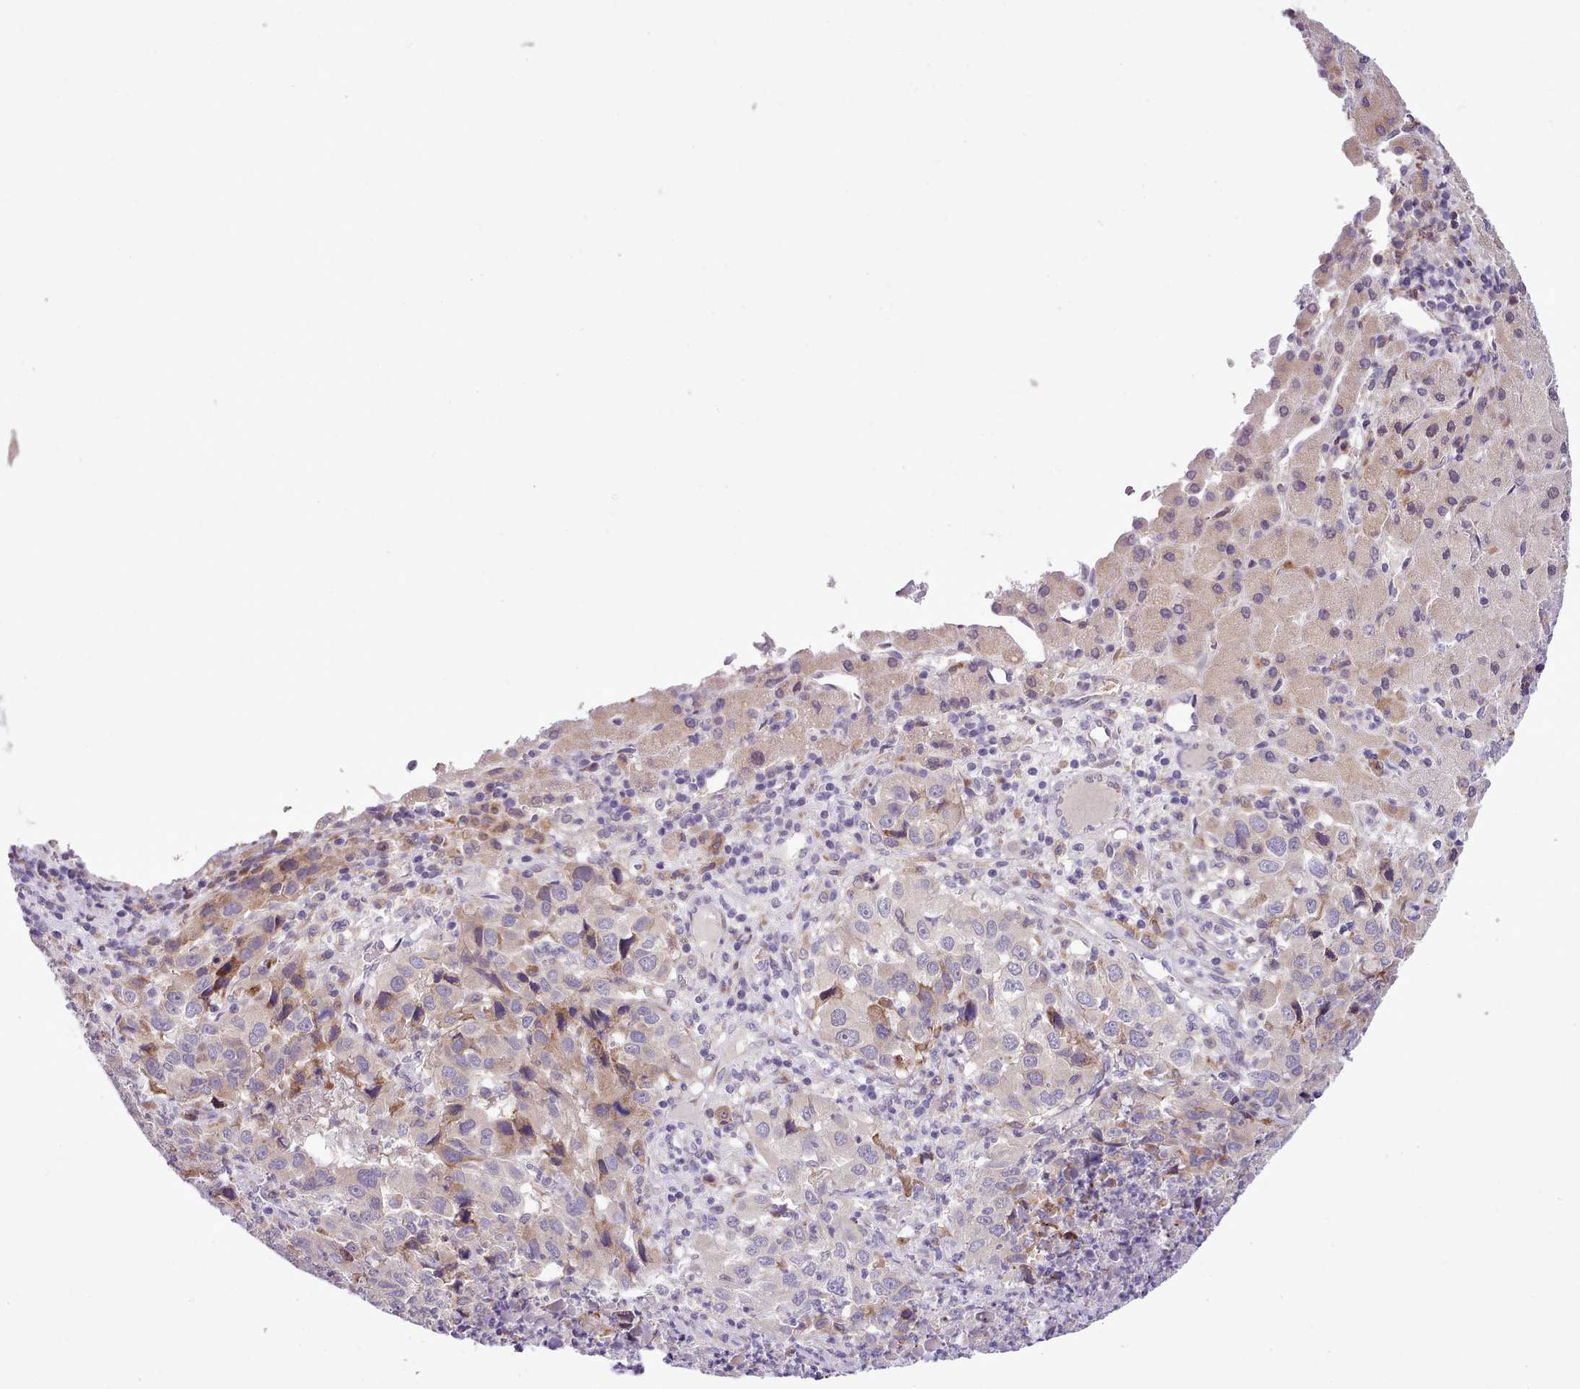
{"staining": {"intensity": "negative", "quantity": "none", "location": "none"}, "tissue": "liver cancer", "cell_type": "Tumor cells", "image_type": "cancer", "snomed": [{"axis": "morphology", "description": "Carcinoma, Hepatocellular, NOS"}, {"axis": "topography", "description": "Liver"}], "caption": "An immunohistochemistry (IHC) photomicrograph of hepatocellular carcinoma (liver) is shown. There is no staining in tumor cells of hepatocellular carcinoma (liver).", "gene": "FAM83E", "patient": {"sex": "male", "age": 63}}